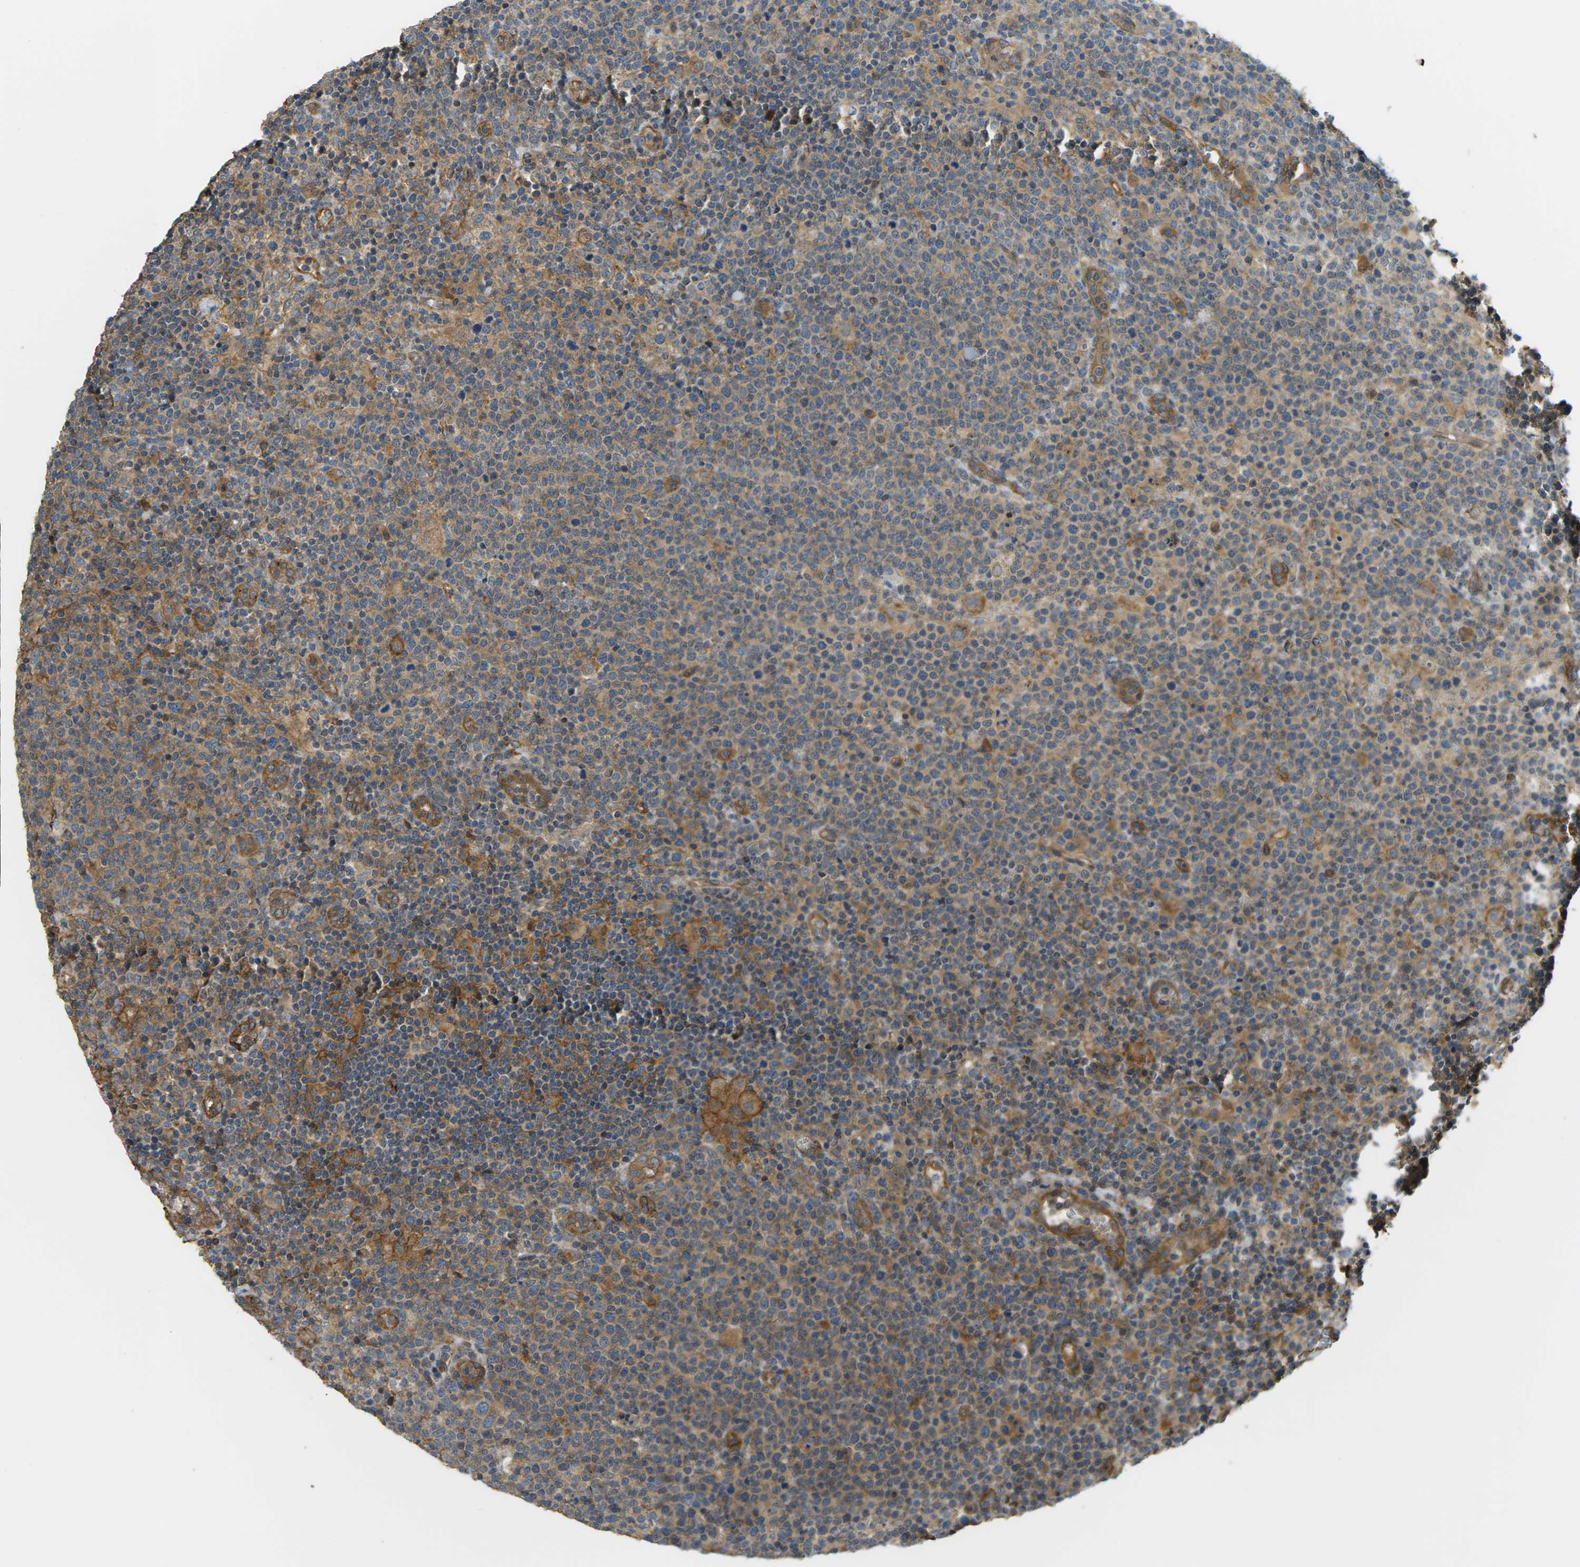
{"staining": {"intensity": "weak", "quantity": "25%-75%", "location": "cytoplasmic/membranous"}, "tissue": "lymphoma", "cell_type": "Tumor cells", "image_type": "cancer", "snomed": [{"axis": "morphology", "description": "Malignant lymphoma, non-Hodgkin's type, High grade"}, {"axis": "topography", "description": "Lymph node"}], "caption": "An immunohistochemistry (IHC) photomicrograph of neoplastic tissue is shown. Protein staining in brown highlights weak cytoplasmic/membranous positivity in lymphoma within tumor cells.", "gene": "DDHD2", "patient": {"sex": "male", "age": 61}}